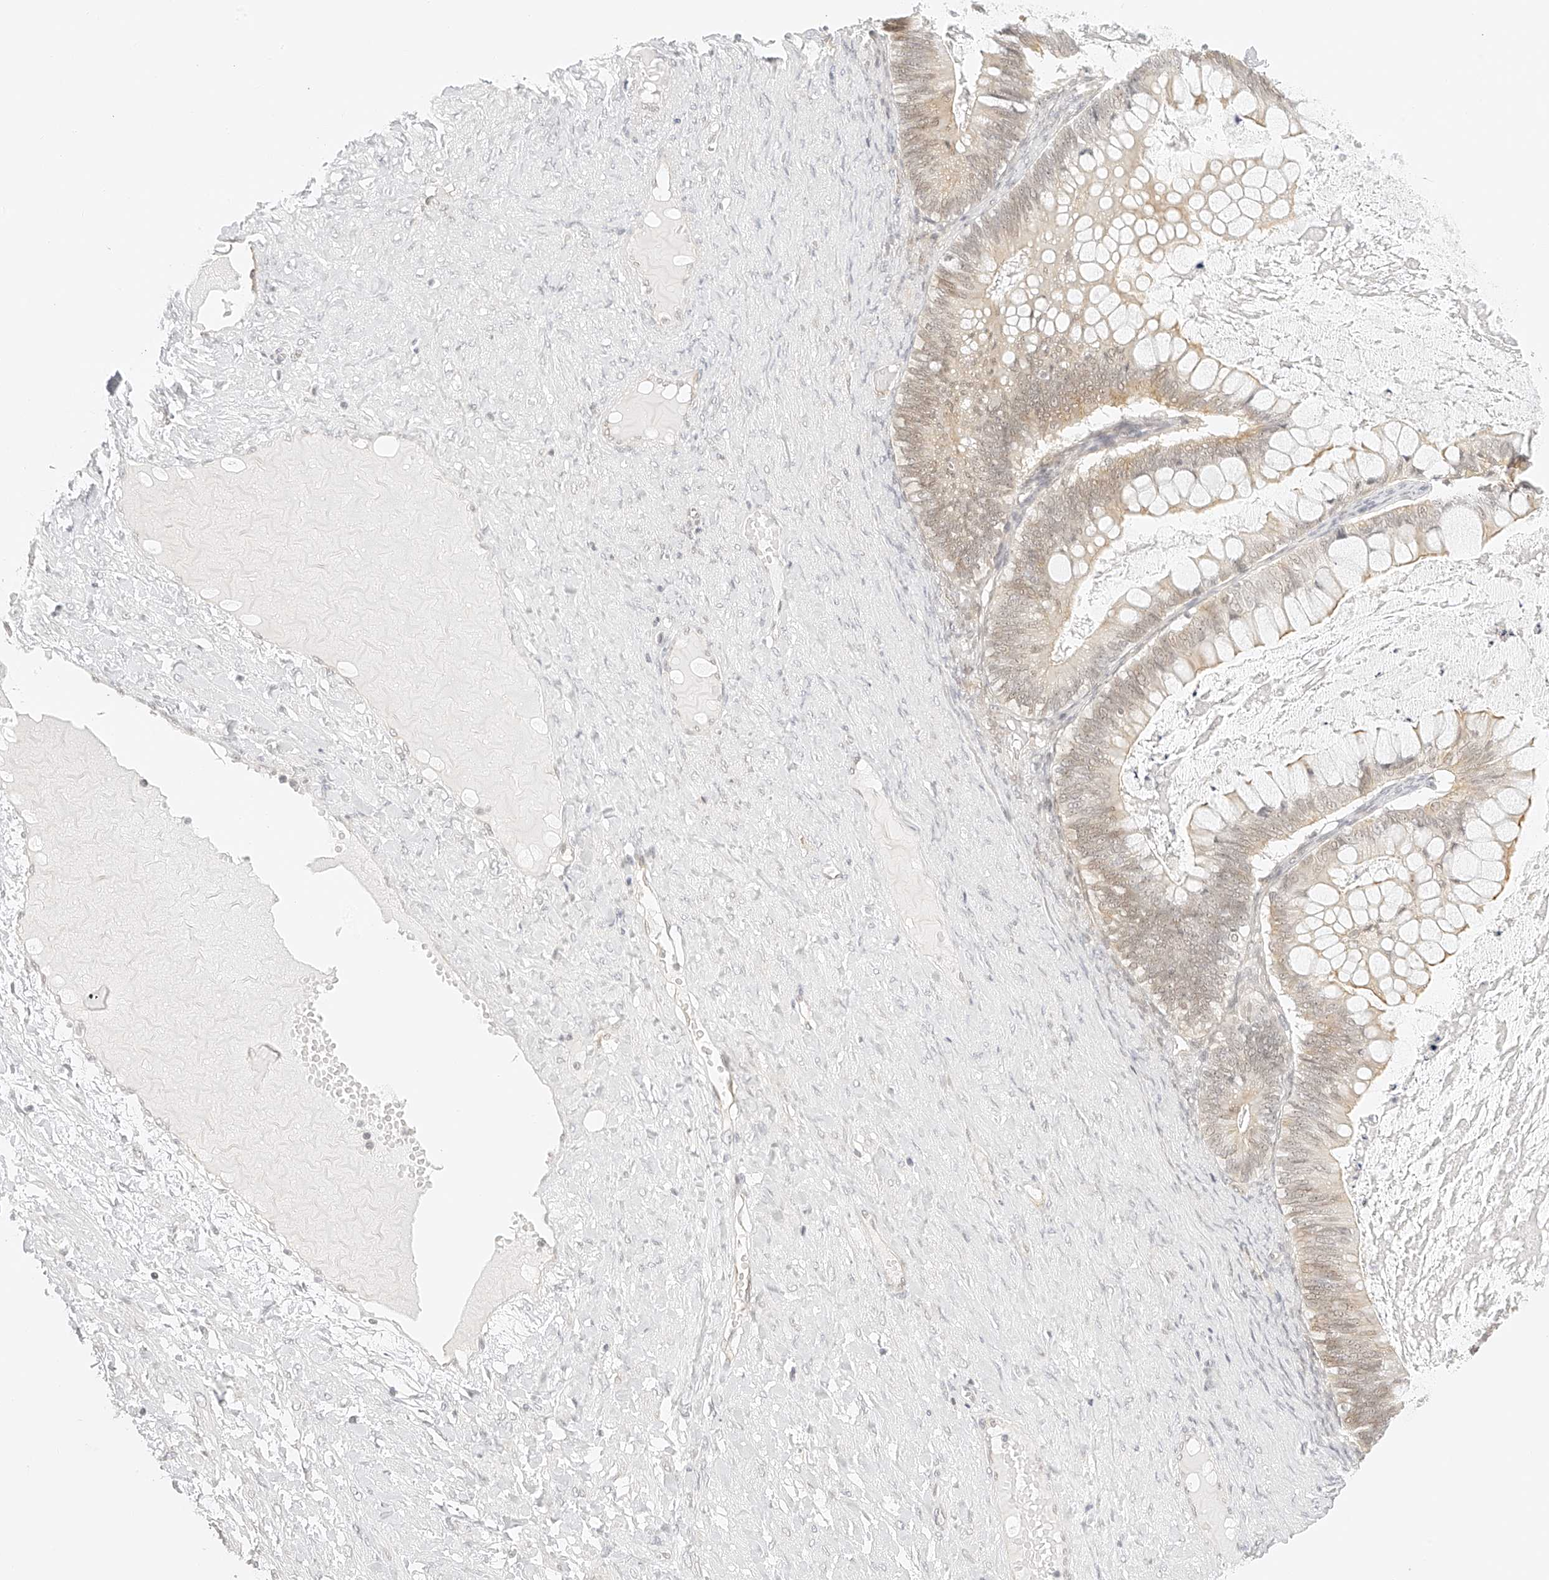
{"staining": {"intensity": "weak", "quantity": ">75%", "location": "cytoplasmic/membranous"}, "tissue": "ovarian cancer", "cell_type": "Tumor cells", "image_type": "cancer", "snomed": [{"axis": "morphology", "description": "Cystadenocarcinoma, mucinous, NOS"}, {"axis": "topography", "description": "Ovary"}], "caption": "The histopathology image demonstrates staining of mucinous cystadenocarcinoma (ovarian), revealing weak cytoplasmic/membranous protein expression (brown color) within tumor cells.", "gene": "ZFP69", "patient": {"sex": "female", "age": 61}}